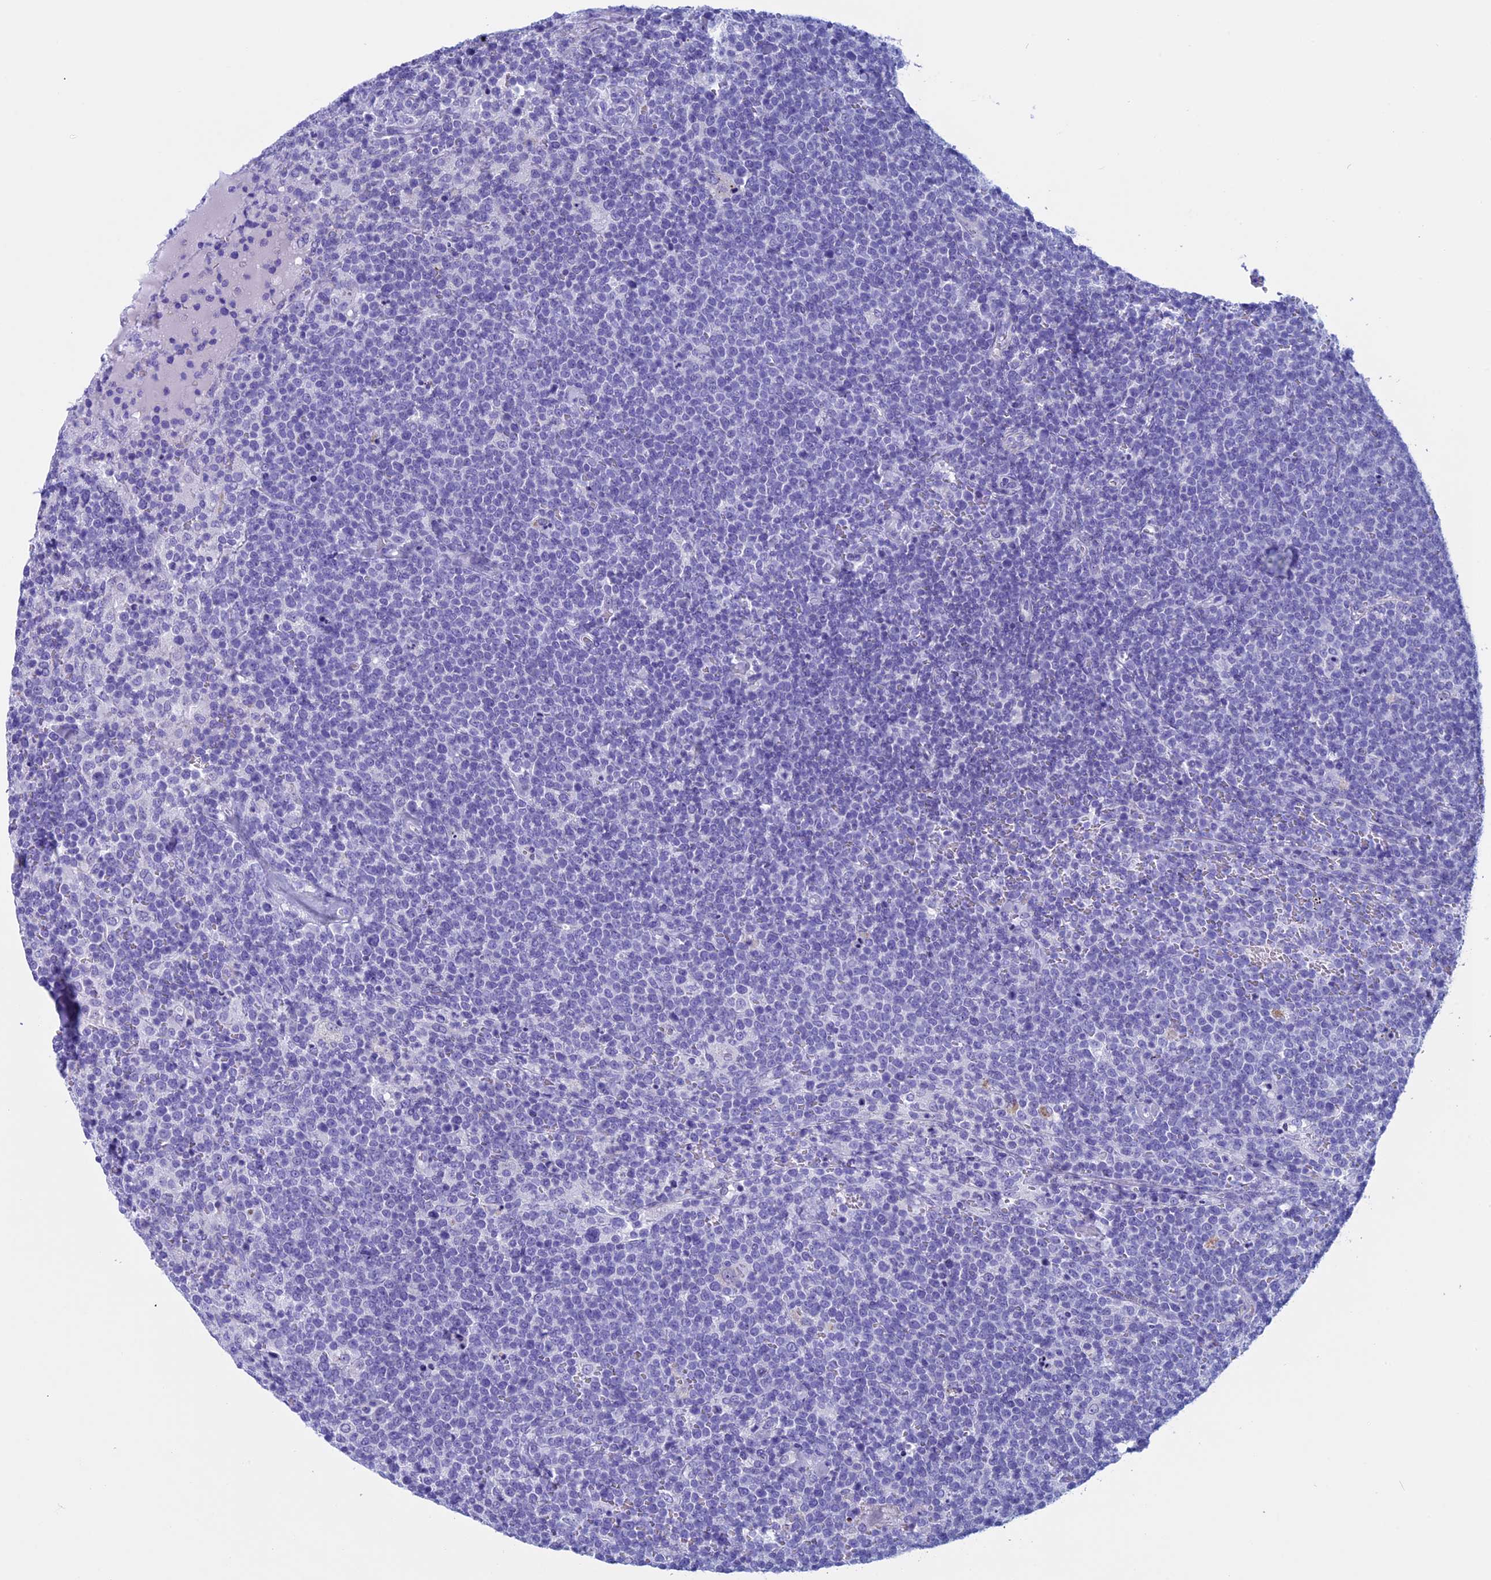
{"staining": {"intensity": "negative", "quantity": "none", "location": "none"}, "tissue": "lymphoma", "cell_type": "Tumor cells", "image_type": "cancer", "snomed": [{"axis": "morphology", "description": "Malignant lymphoma, non-Hodgkin's type, High grade"}, {"axis": "topography", "description": "Lymph node"}], "caption": "This is an immunohistochemistry (IHC) photomicrograph of human lymphoma. There is no positivity in tumor cells.", "gene": "FAM169A", "patient": {"sex": "male", "age": 61}}